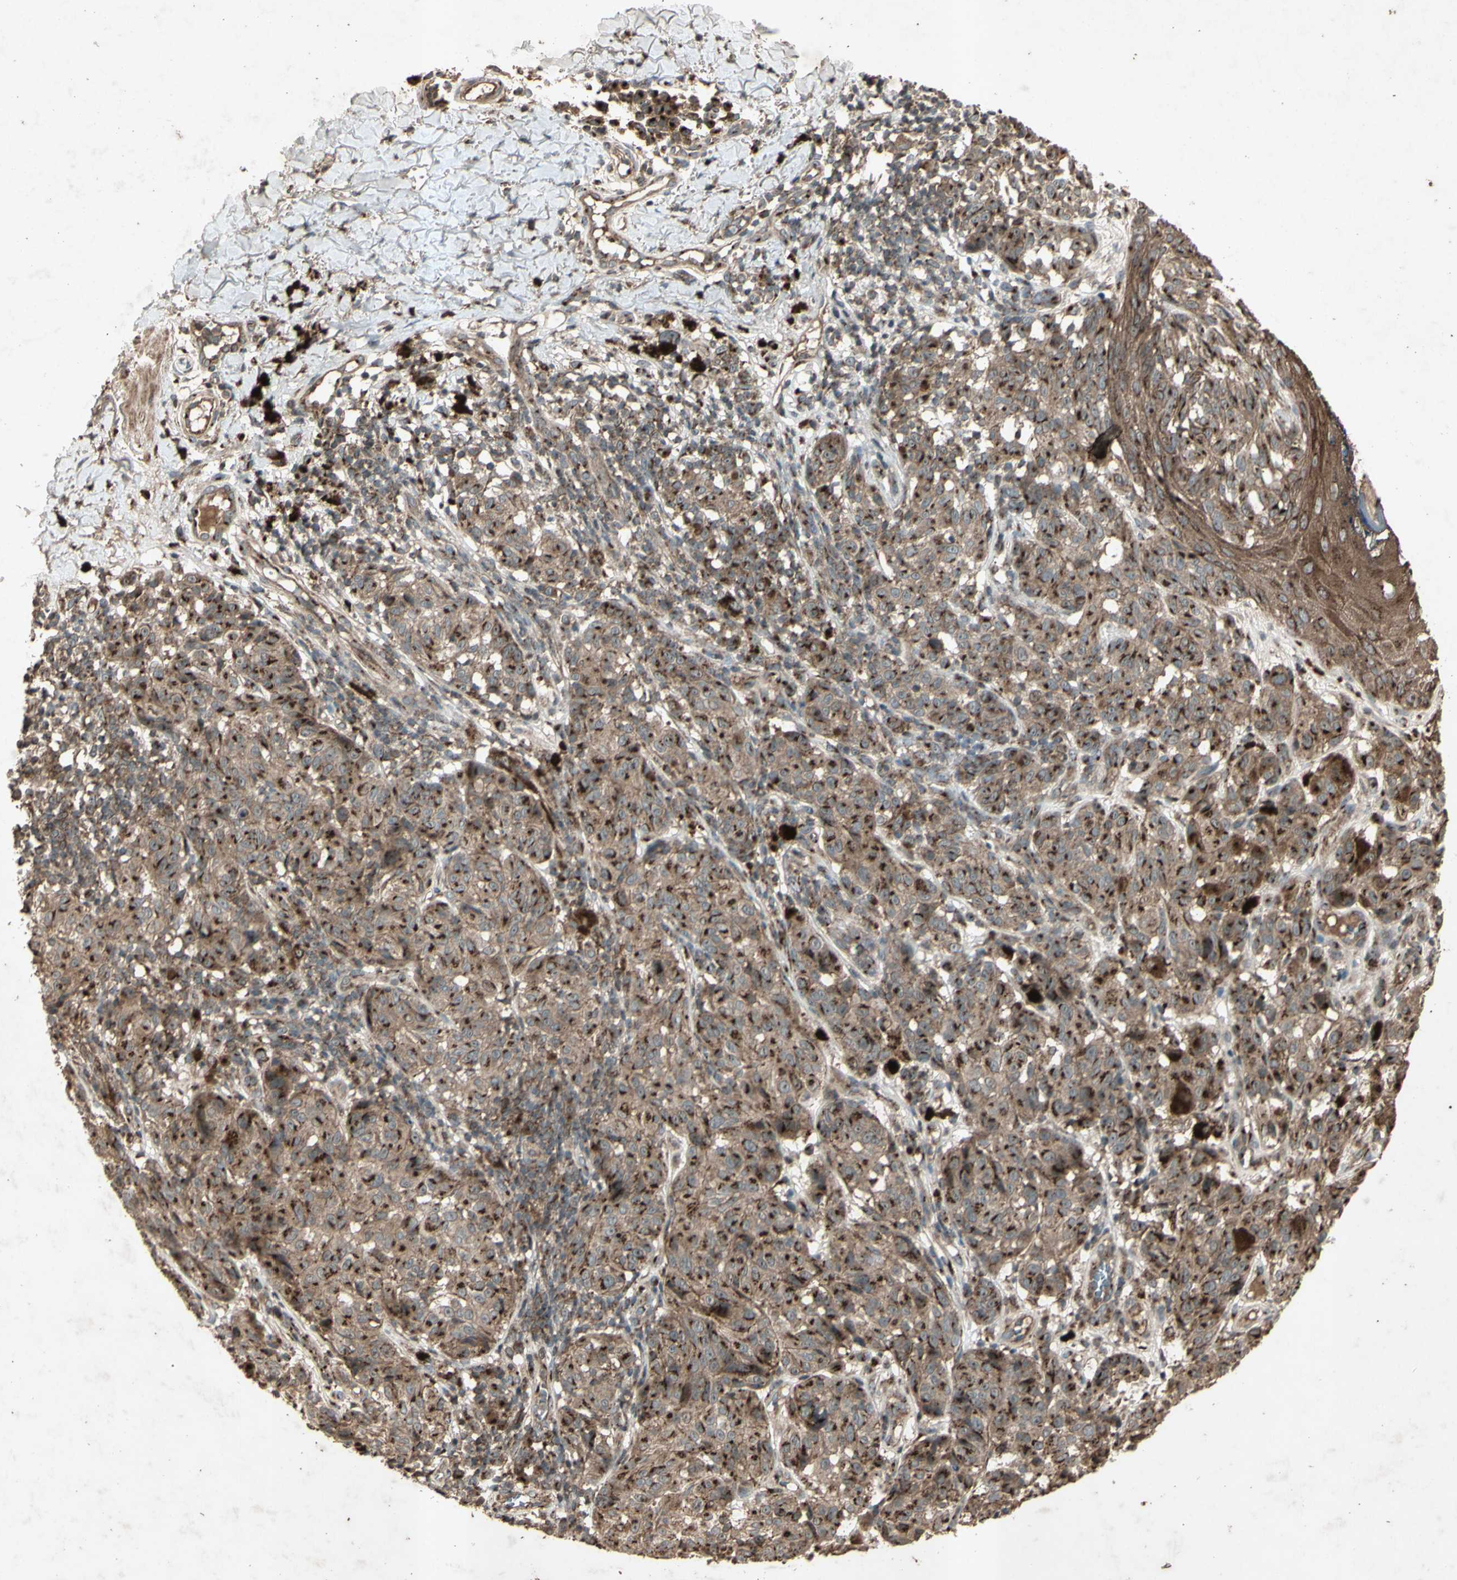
{"staining": {"intensity": "strong", "quantity": ">75%", "location": "cytoplasmic/membranous"}, "tissue": "melanoma", "cell_type": "Tumor cells", "image_type": "cancer", "snomed": [{"axis": "morphology", "description": "Malignant melanoma, NOS"}, {"axis": "topography", "description": "Skin"}], "caption": "The immunohistochemical stain highlights strong cytoplasmic/membranous expression in tumor cells of melanoma tissue. (brown staining indicates protein expression, while blue staining denotes nuclei).", "gene": "AP1G1", "patient": {"sex": "female", "age": 46}}